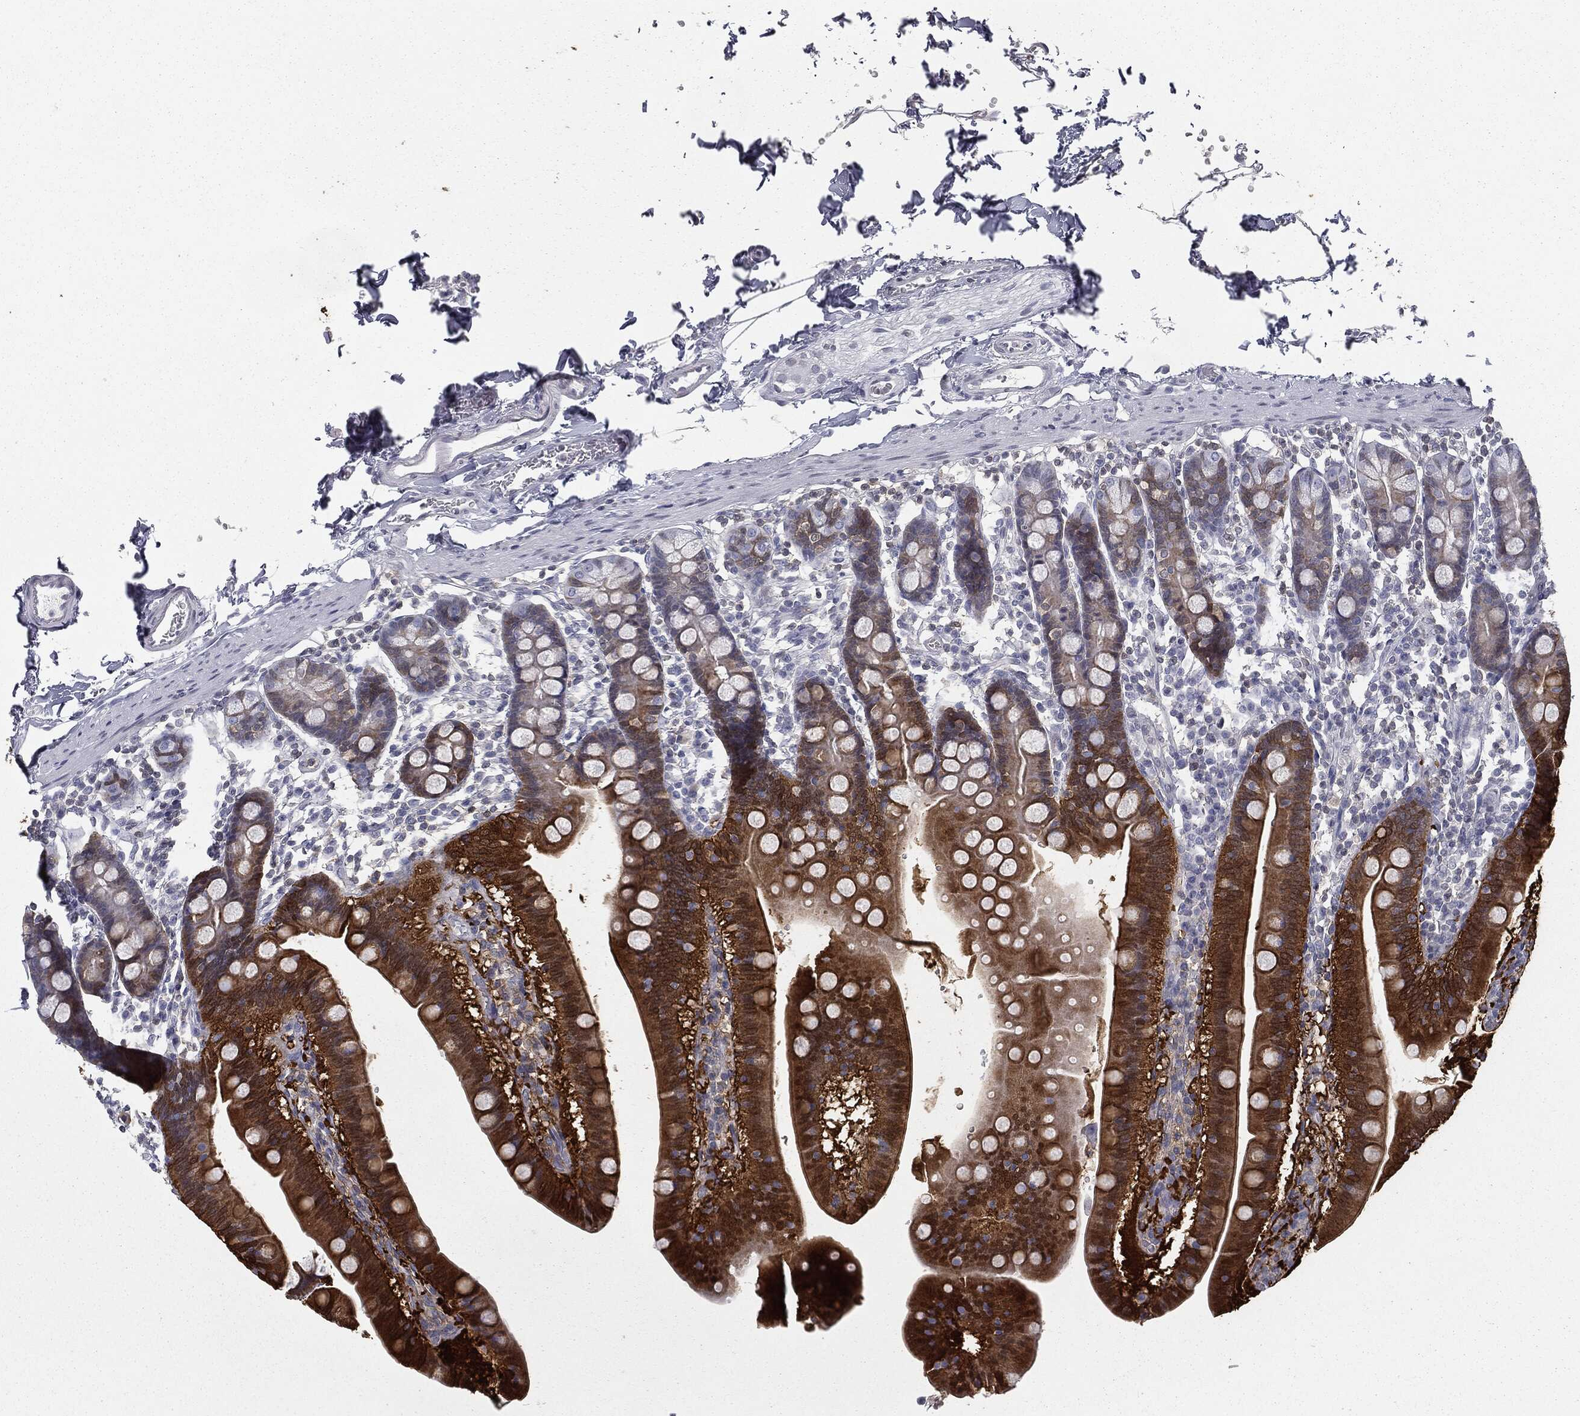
{"staining": {"intensity": "strong", "quantity": "25%-75%", "location": "cytoplasmic/membranous,nuclear"}, "tissue": "duodenum", "cell_type": "Glandular cells", "image_type": "normal", "snomed": [{"axis": "morphology", "description": "Normal tissue, NOS"}, {"axis": "topography", "description": "Duodenum"}], "caption": "A high-resolution micrograph shows immunohistochemistry (IHC) staining of unremarkable duodenum, which shows strong cytoplasmic/membranous,nuclear staining in approximately 25%-75% of glandular cells.", "gene": "ALDOB", "patient": {"sex": "male", "age": 59}}